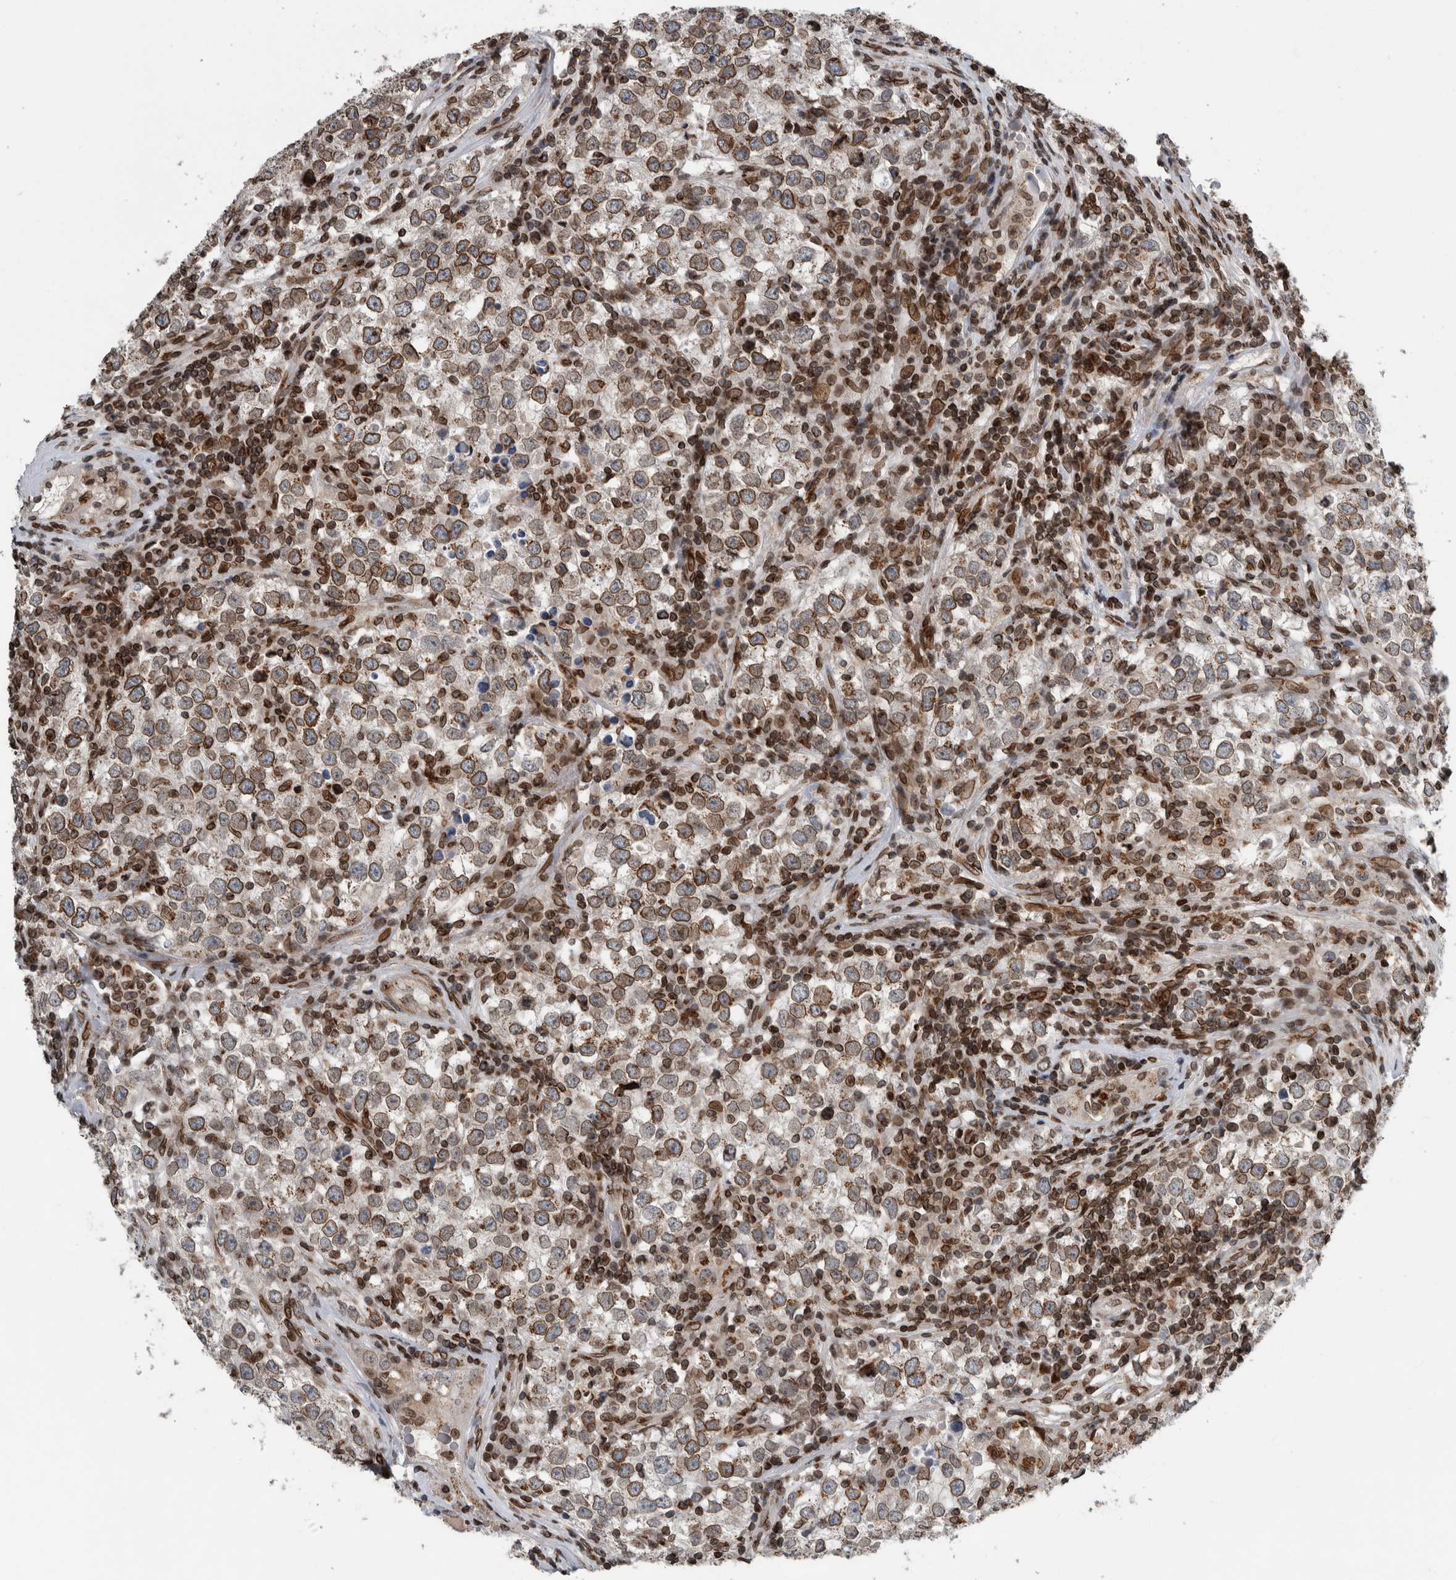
{"staining": {"intensity": "moderate", "quantity": ">75%", "location": "cytoplasmic/membranous,nuclear"}, "tissue": "testis cancer", "cell_type": "Tumor cells", "image_type": "cancer", "snomed": [{"axis": "morphology", "description": "Seminoma, NOS"}, {"axis": "morphology", "description": "Carcinoma, Embryonal, NOS"}, {"axis": "topography", "description": "Testis"}], "caption": "This image shows testis cancer (seminoma) stained with immunohistochemistry to label a protein in brown. The cytoplasmic/membranous and nuclear of tumor cells show moderate positivity for the protein. Nuclei are counter-stained blue.", "gene": "FAM135B", "patient": {"sex": "male", "age": 28}}